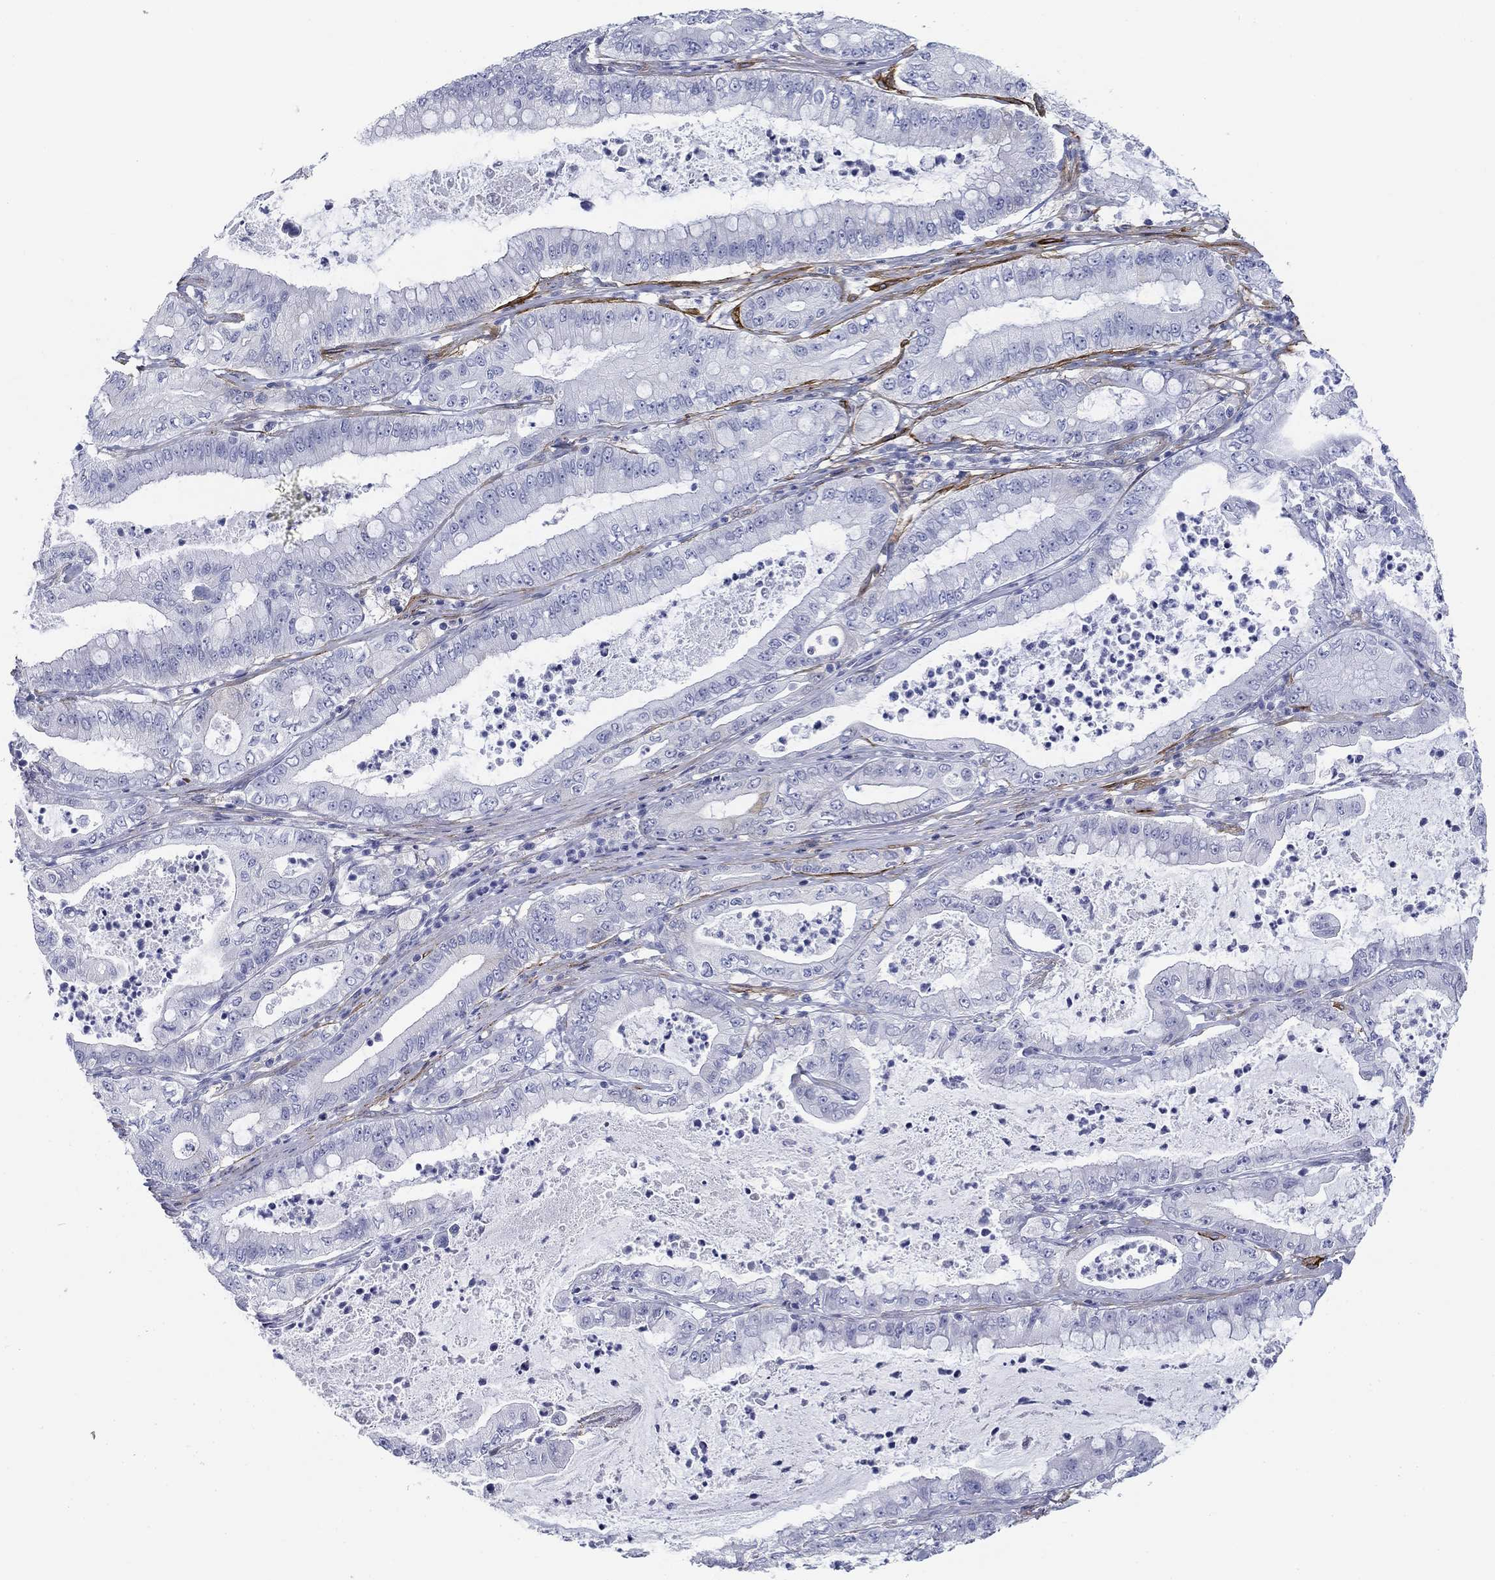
{"staining": {"intensity": "negative", "quantity": "none", "location": "none"}, "tissue": "pancreatic cancer", "cell_type": "Tumor cells", "image_type": "cancer", "snomed": [{"axis": "morphology", "description": "Adenocarcinoma, NOS"}, {"axis": "topography", "description": "Pancreas"}], "caption": "IHC micrograph of human pancreatic cancer stained for a protein (brown), which displays no positivity in tumor cells.", "gene": "GPC1", "patient": {"sex": "male", "age": 71}}